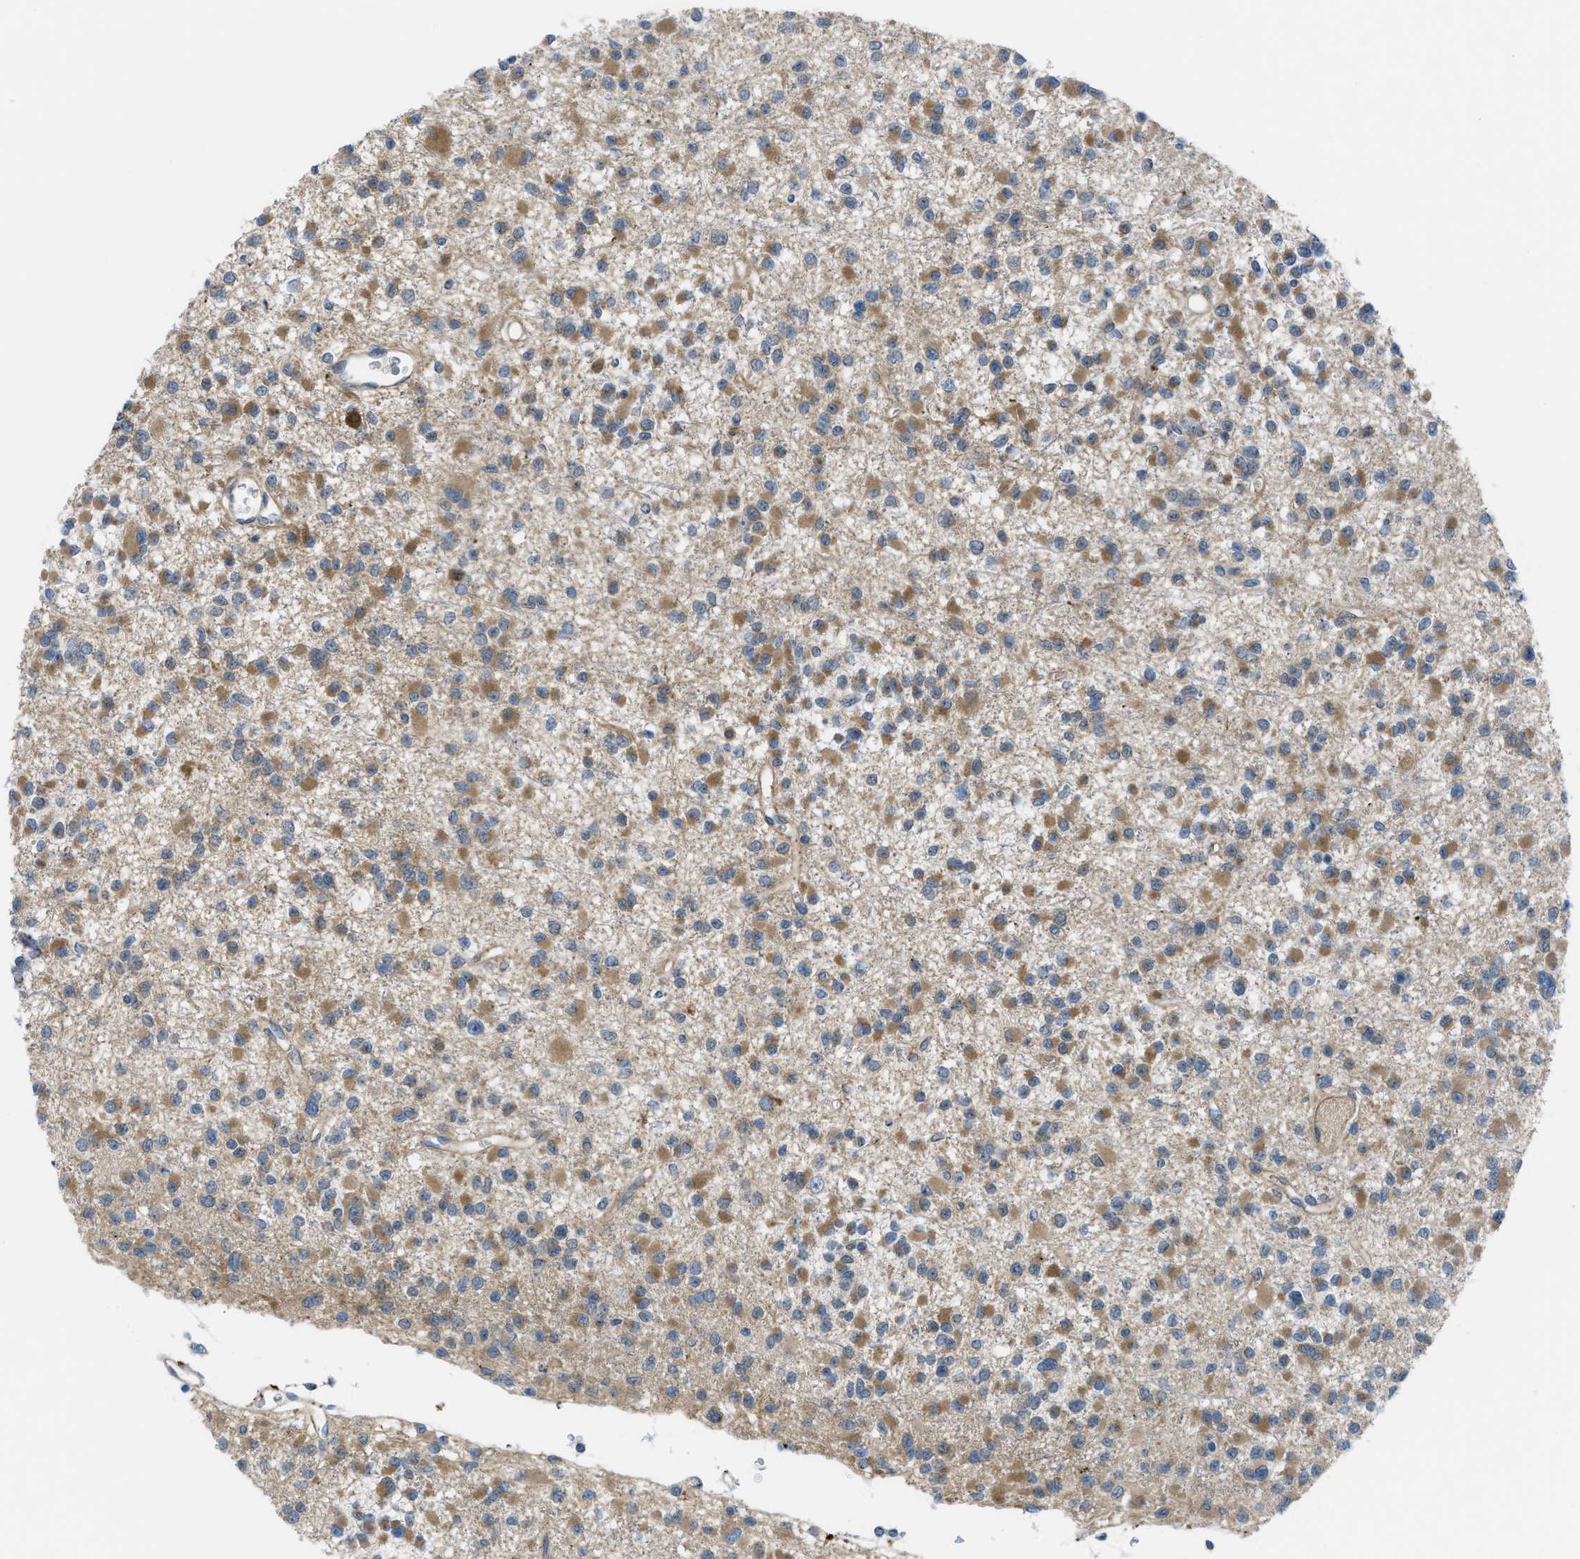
{"staining": {"intensity": "moderate", "quantity": ">75%", "location": "cytoplasmic/membranous"}, "tissue": "glioma", "cell_type": "Tumor cells", "image_type": "cancer", "snomed": [{"axis": "morphology", "description": "Glioma, malignant, Low grade"}, {"axis": "topography", "description": "Brain"}], "caption": "Human glioma stained for a protein (brown) displays moderate cytoplasmic/membranous positive expression in approximately >75% of tumor cells.", "gene": "BAZ2B", "patient": {"sex": "female", "age": 22}}